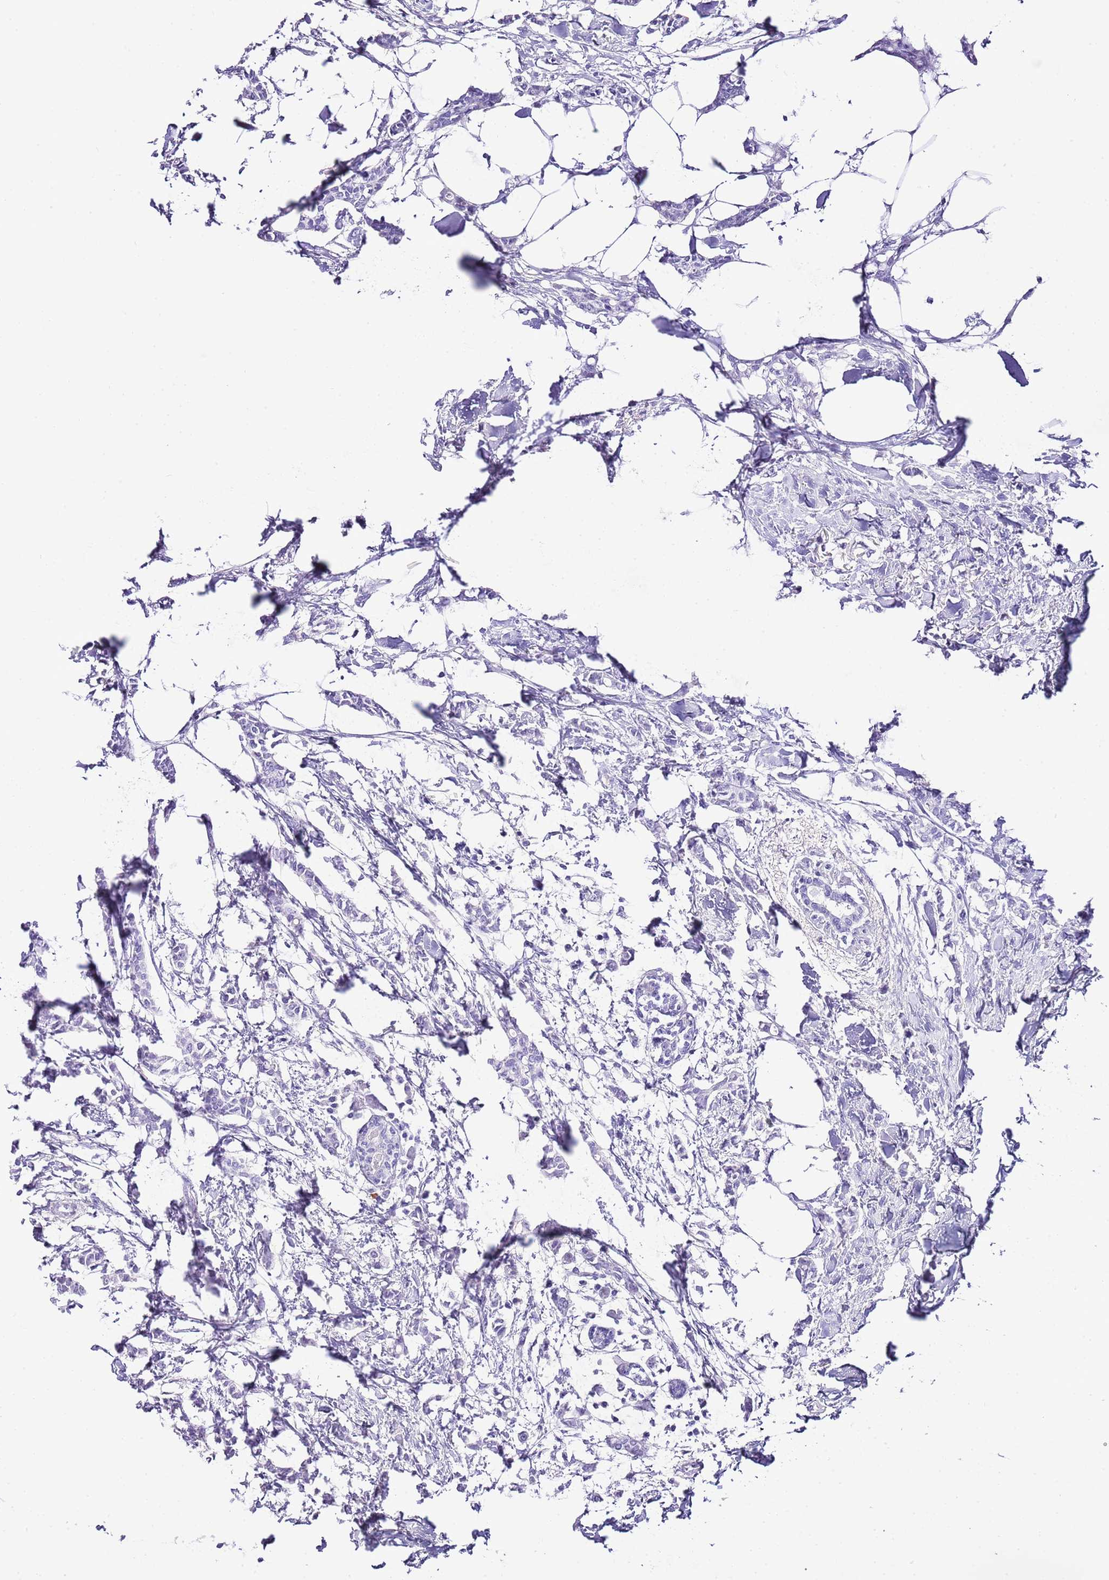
{"staining": {"intensity": "negative", "quantity": "none", "location": "none"}, "tissue": "breast cancer", "cell_type": "Tumor cells", "image_type": "cancer", "snomed": [{"axis": "morphology", "description": "Duct carcinoma"}, {"axis": "topography", "description": "Breast"}], "caption": "Immunohistochemical staining of human breast cancer (invasive ductal carcinoma) demonstrates no significant staining in tumor cells. (DAB (3,3'-diaminobenzidine) IHC, high magnification).", "gene": "KCNC1", "patient": {"sex": "female", "age": 41}}